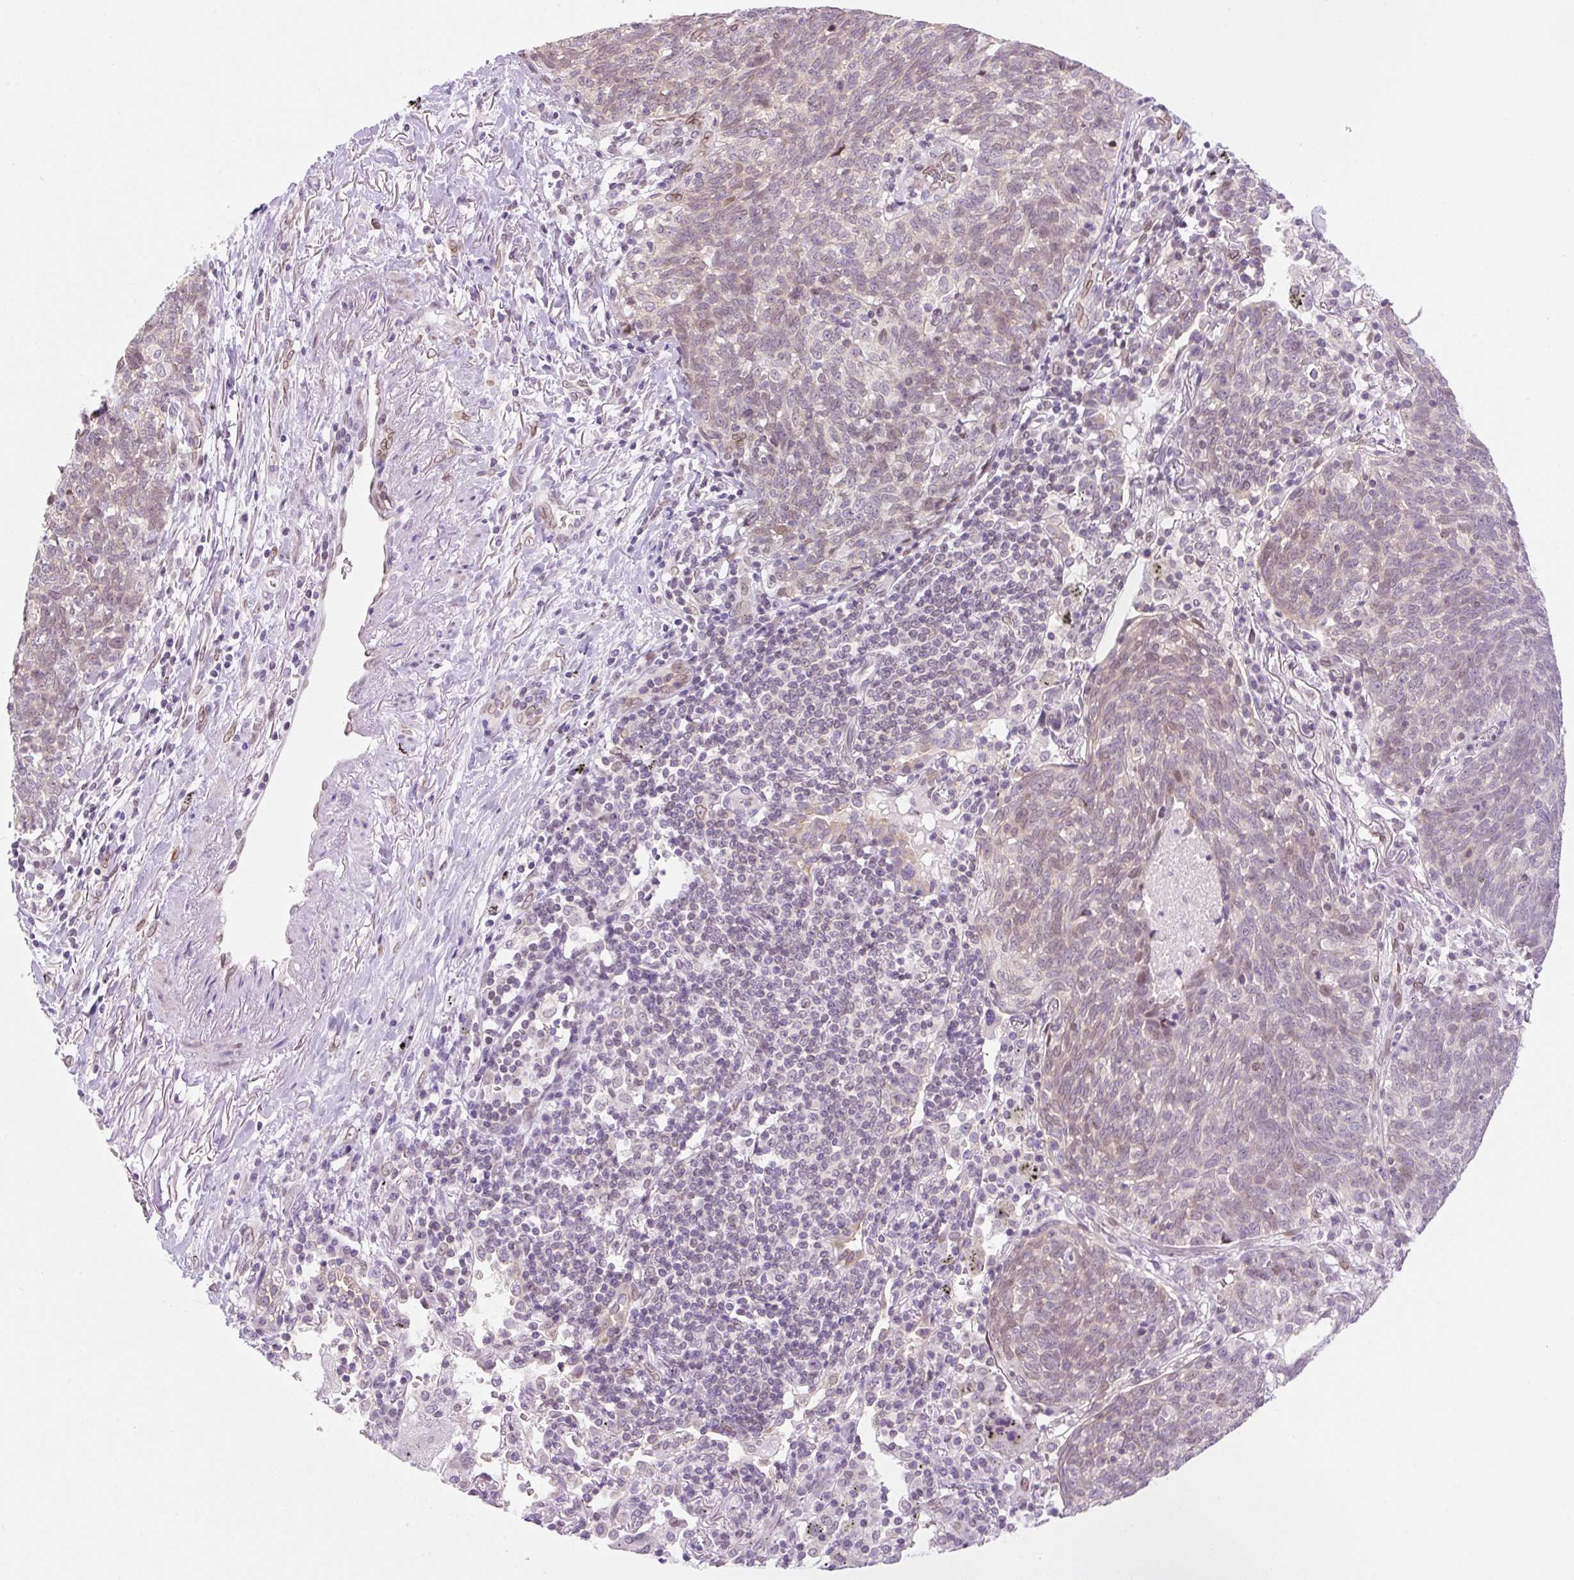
{"staining": {"intensity": "weak", "quantity": ">75%", "location": "nuclear"}, "tissue": "lung cancer", "cell_type": "Tumor cells", "image_type": "cancer", "snomed": [{"axis": "morphology", "description": "Squamous cell carcinoma, NOS"}, {"axis": "topography", "description": "Lung"}], "caption": "A histopathology image of lung squamous cell carcinoma stained for a protein shows weak nuclear brown staining in tumor cells.", "gene": "SYNE3", "patient": {"sex": "female", "age": 72}}